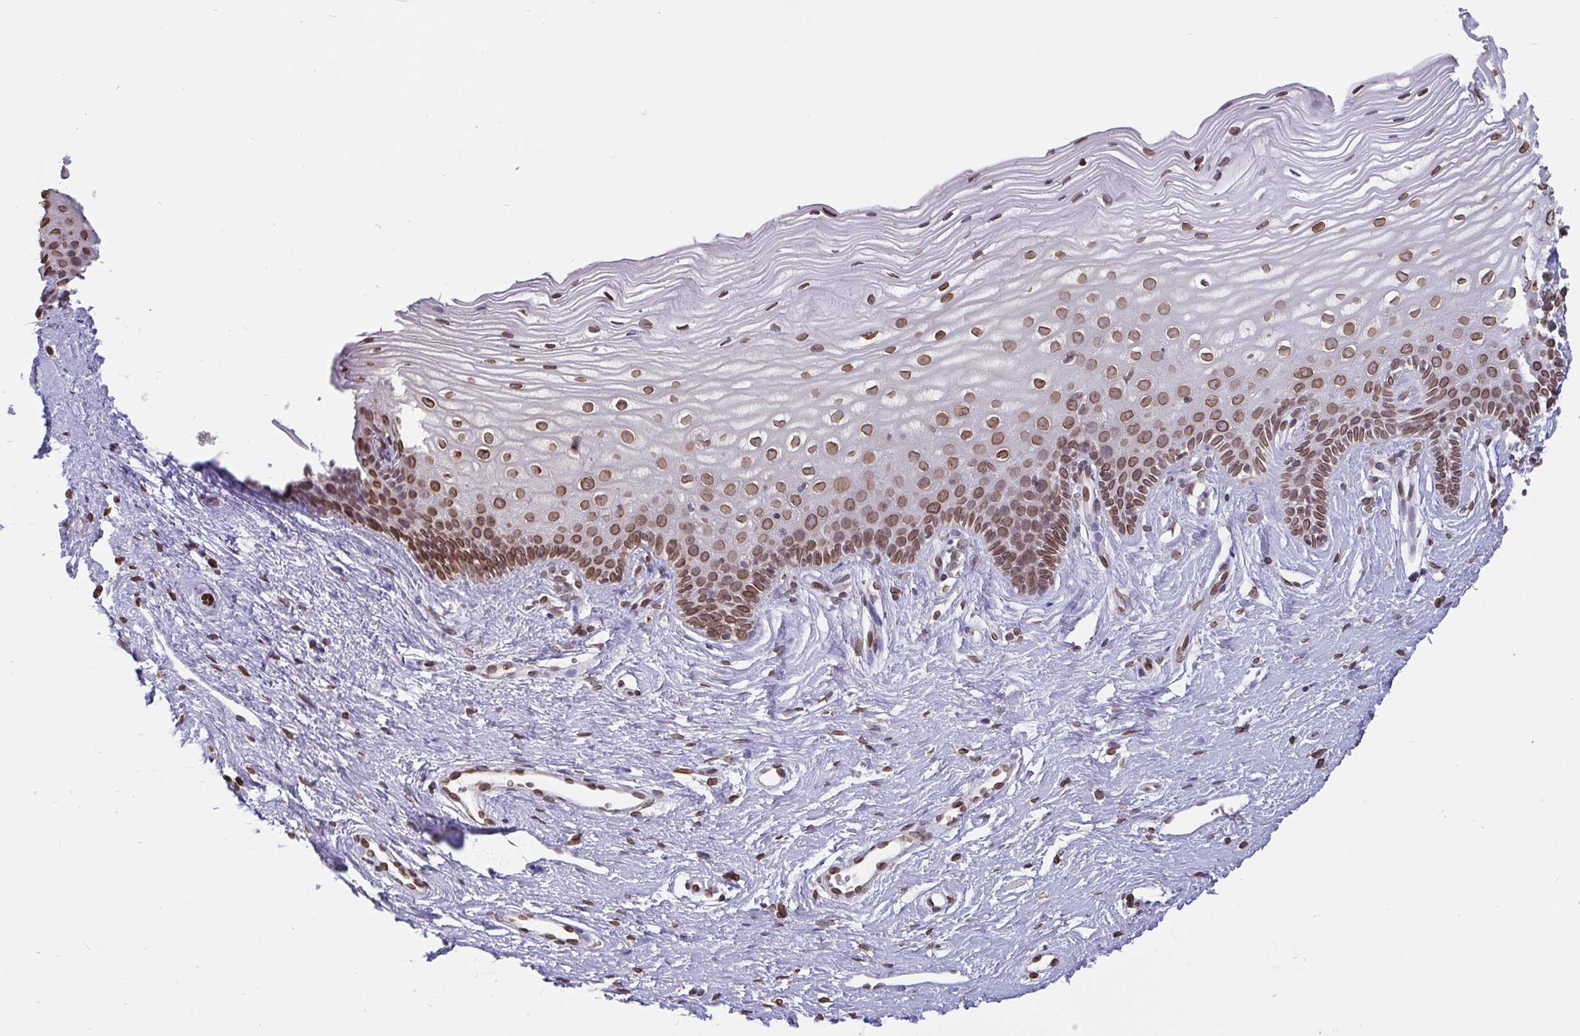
{"staining": {"intensity": "moderate", "quantity": ">75%", "location": "cytoplasmic/membranous,nuclear"}, "tissue": "cervix", "cell_type": "Glandular cells", "image_type": "normal", "snomed": [{"axis": "morphology", "description": "Normal tissue, NOS"}, {"axis": "topography", "description": "Cervix"}], "caption": "Moderate cytoplasmic/membranous,nuclear protein expression is identified in about >75% of glandular cells in cervix.", "gene": "EMD", "patient": {"sex": "female", "age": 40}}